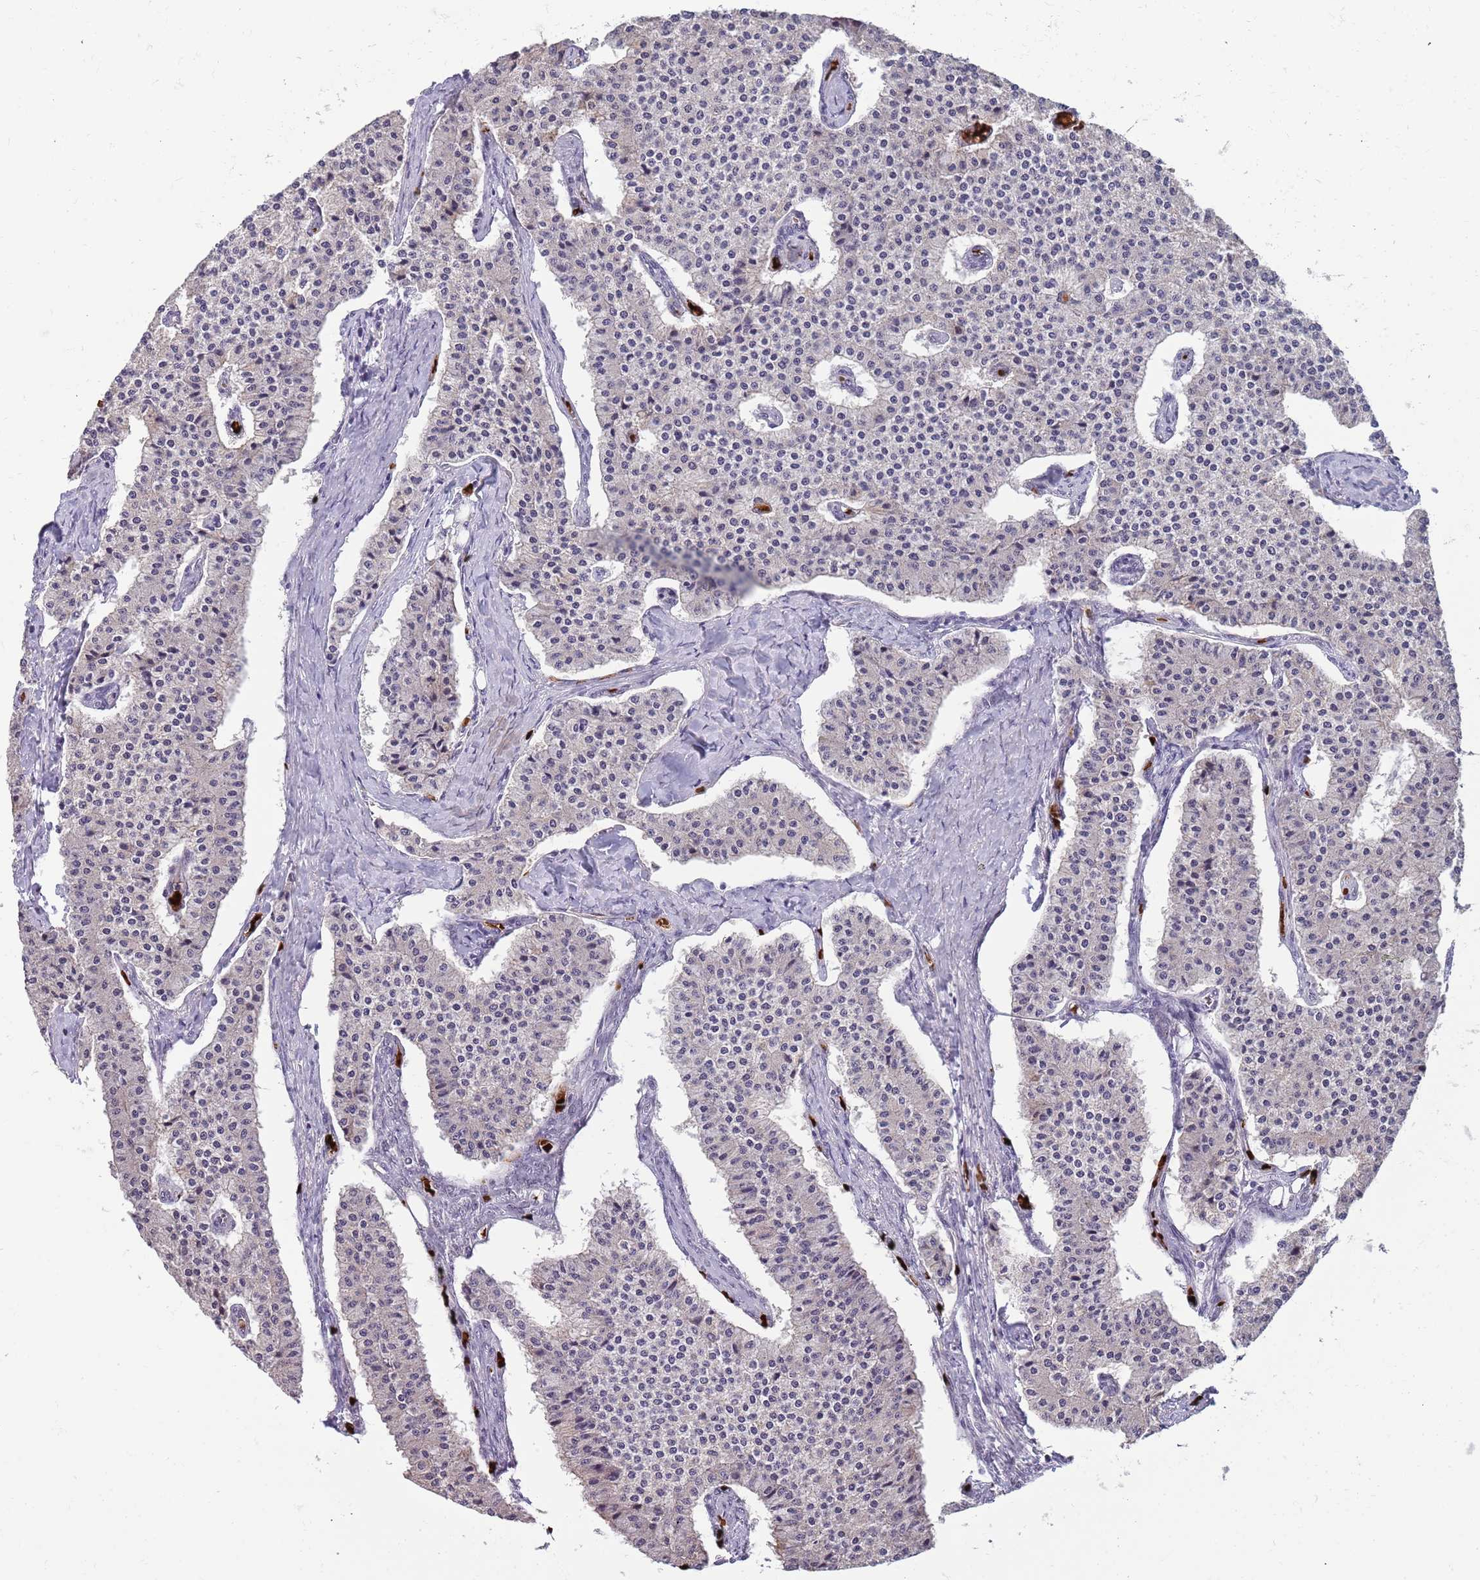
{"staining": {"intensity": "negative", "quantity": "none", "location": "none"}, "tissue": "carcinoid", "cell_type": "Tumor cells", "image_type": "cancer", "snomed": [{"axis": "morphology", "description": "Carcinoid, malignant, NOS"}, {"axis": "topography", "description": "Colon"}], "caption": "IHC of human carcinoid displays no staining in tumor cells. The staining was performed using DAB to visualize the protein expression in brown, while the nuclei were stained in blue with hematoxylin (Magnification: 20x).", "gene": "LYPD6B", "patient": {"sex": "female", "age": 52}}